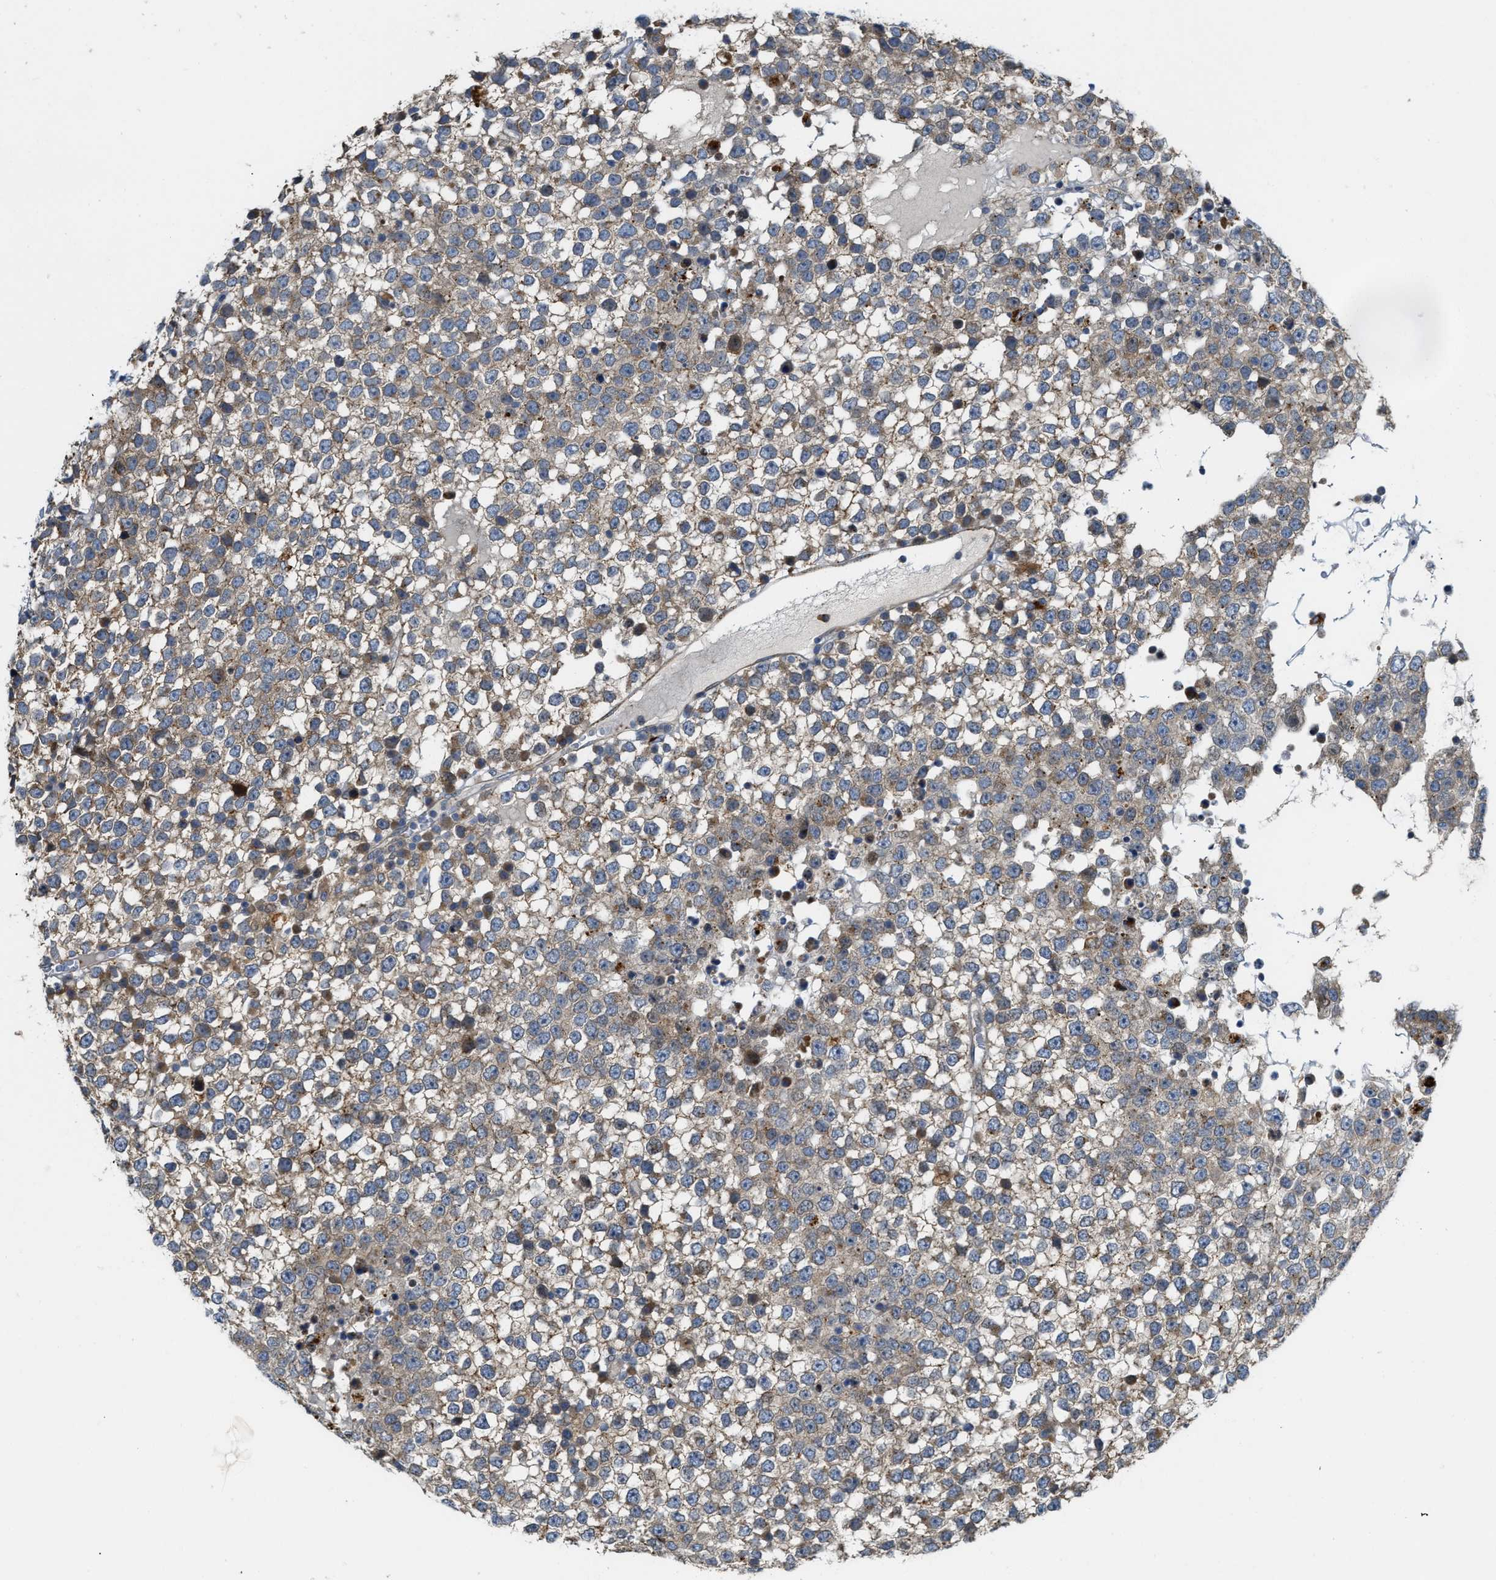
{"staining": {"intensity": "weak", "quantity": ">75%", "location": "cytoplasmic/membranous"}, "tissue": "testis cancer", "cell_type": "Tumor cells", "image_type": "cancer", "snomed": [{"axis": "morphology", "description": "Seminoma, NOS"}, {"axis": "topography", "description": "Testis"}], "caption": "The image demonstrates immunohistochemical staining of testis seminoma. There is weak cytoplasmic/membranous staining is present in about >75% of tumor cells. (DAB IHC, brown staining for protein, blue staining for nuclei).", "gene": "KLHDC10", "patient": {"sex": "male", "age": 65}}